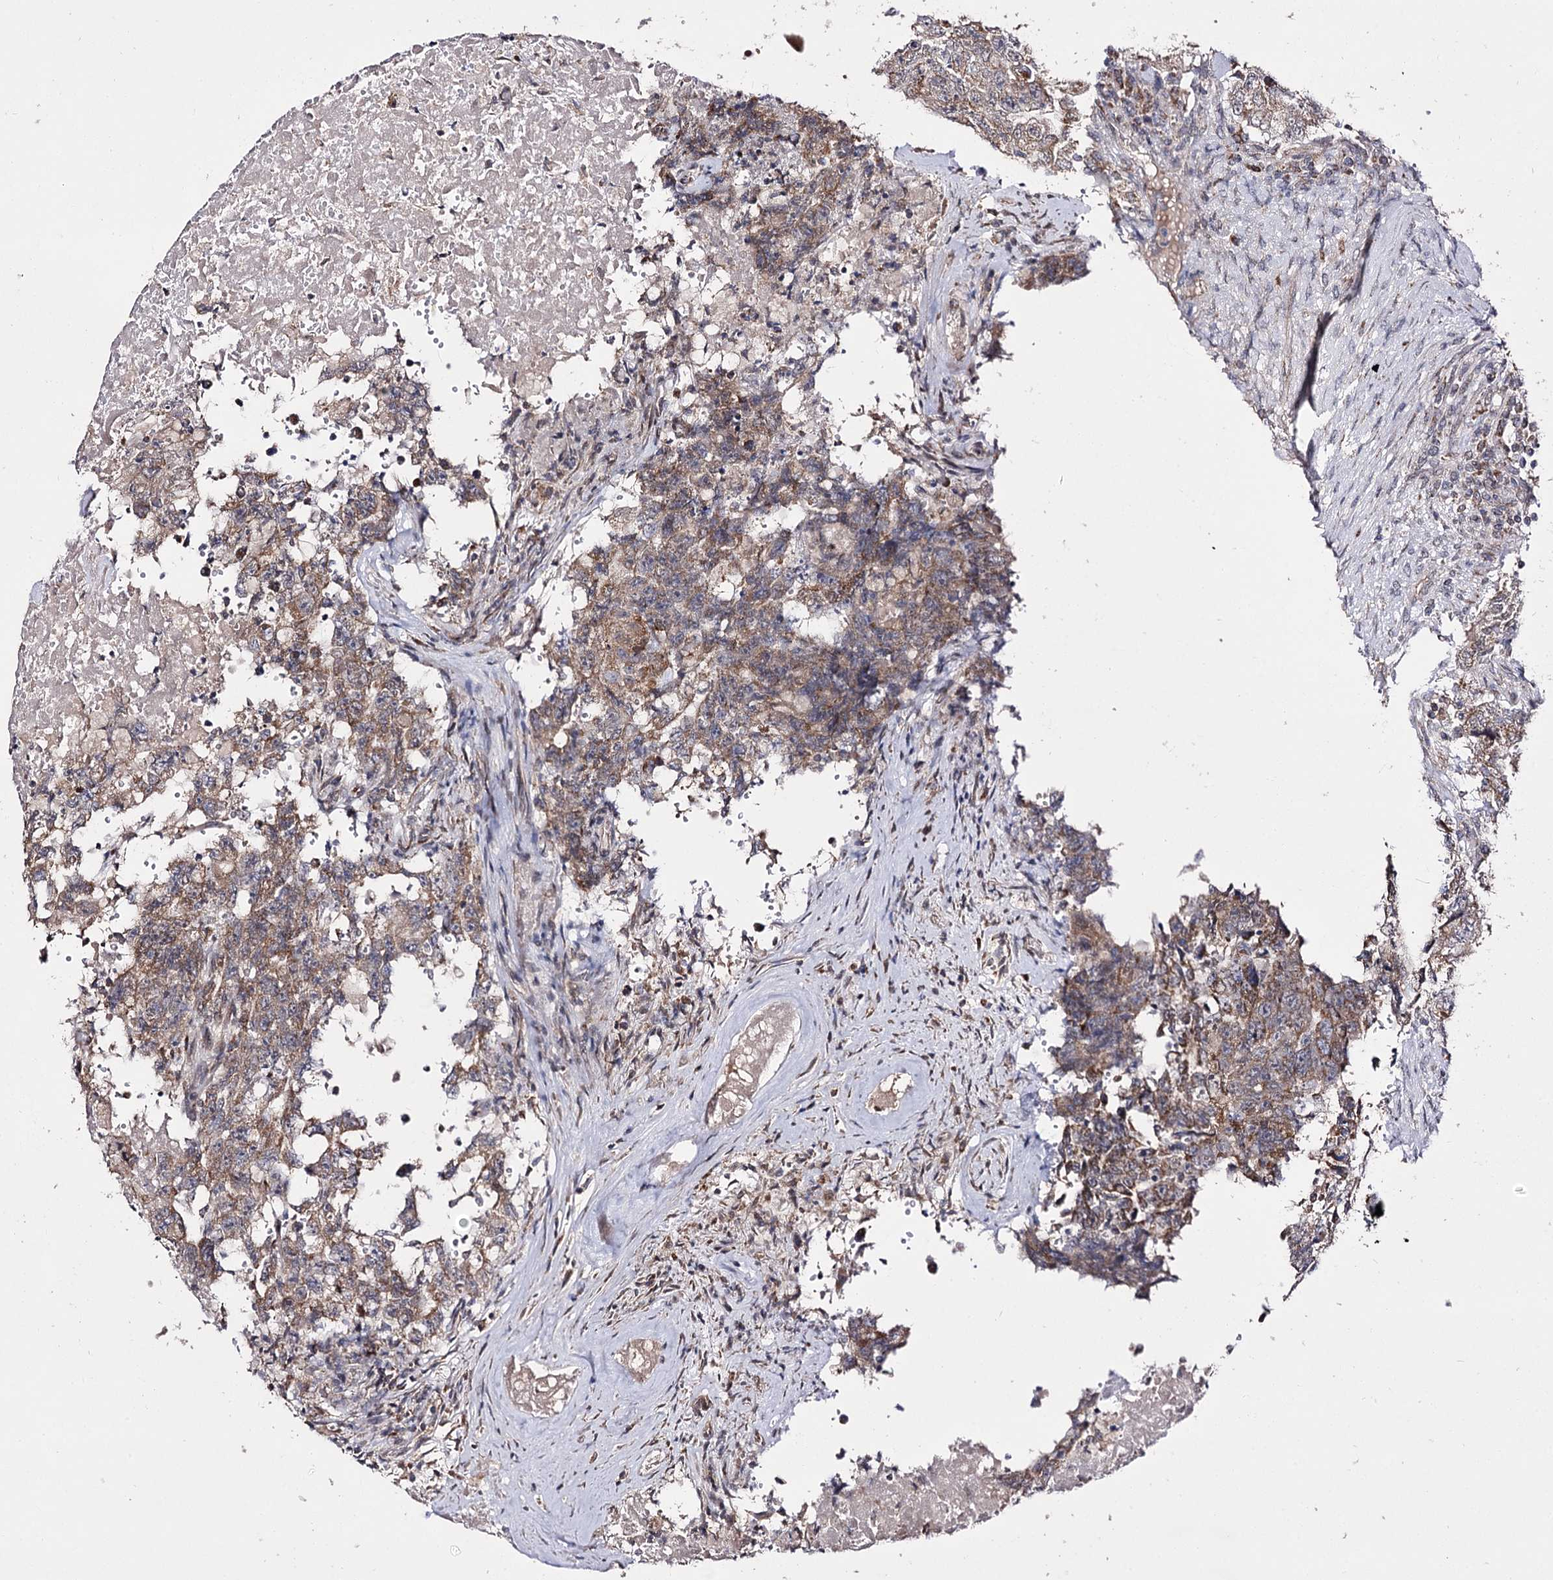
{"staining": {"intensity": "weak", "quantity": ">75%", "location": "cytoplasmic/membranous"}, "tissue": "testis cancer", "cell_type": "Tumor cells", "image_type": "cancer", "snomed": [{"axis": "morphology", "description": "Carcinoma, Embryonal, NOS"}, {"axis": "topography", "description": "Testis"}], "caption": "Embryonal carcinoma (testis) tissue shows weak cytoplasmic/membranous positivity in approximately >75% of tumor cells", "gene": "CBR4", "patient": {"sex": "male", "age": 26}}